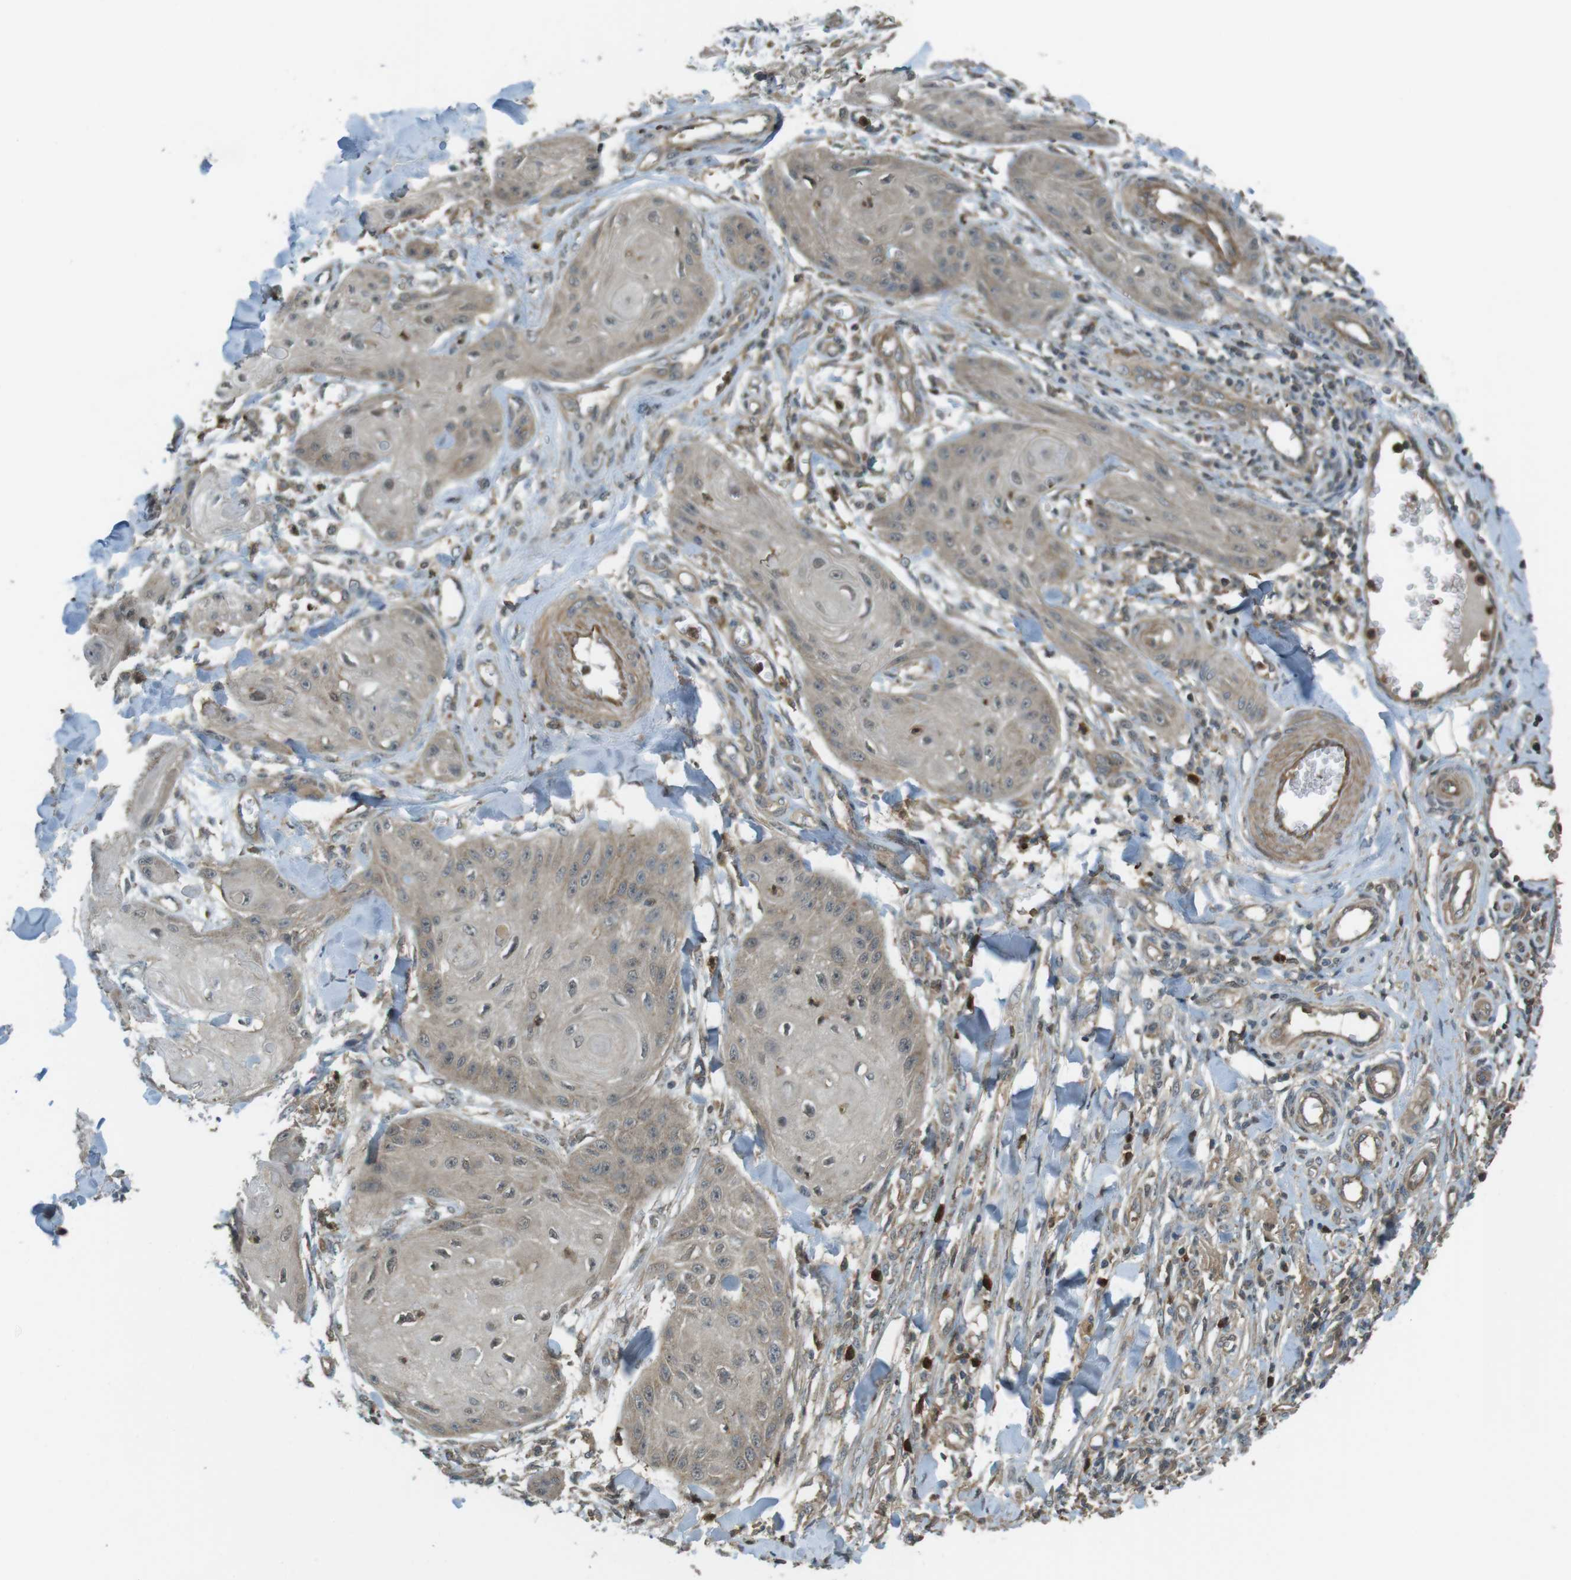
{"staining": {"intensity": "weak", "quantity": ">75%", "location": "cytoplasmic/membranous"}, "tissue": "skin cancer", "cell_type": "Tumor cells", "image_type": "cancer", "snomed": [{"axis": "morphology", "description": "Squamous cell carcinoma, NOS"}, {"axis": "topography", "description": "Skin"}], "caption": "Skin cancer stained with DAB immunohistochemistry demonstrates low levels of weak cytoplasmic/membranous expression in about >75% of tumor cells.", "gene": "LRRC3B", "patient": {"sex": "male", "age": 74}}